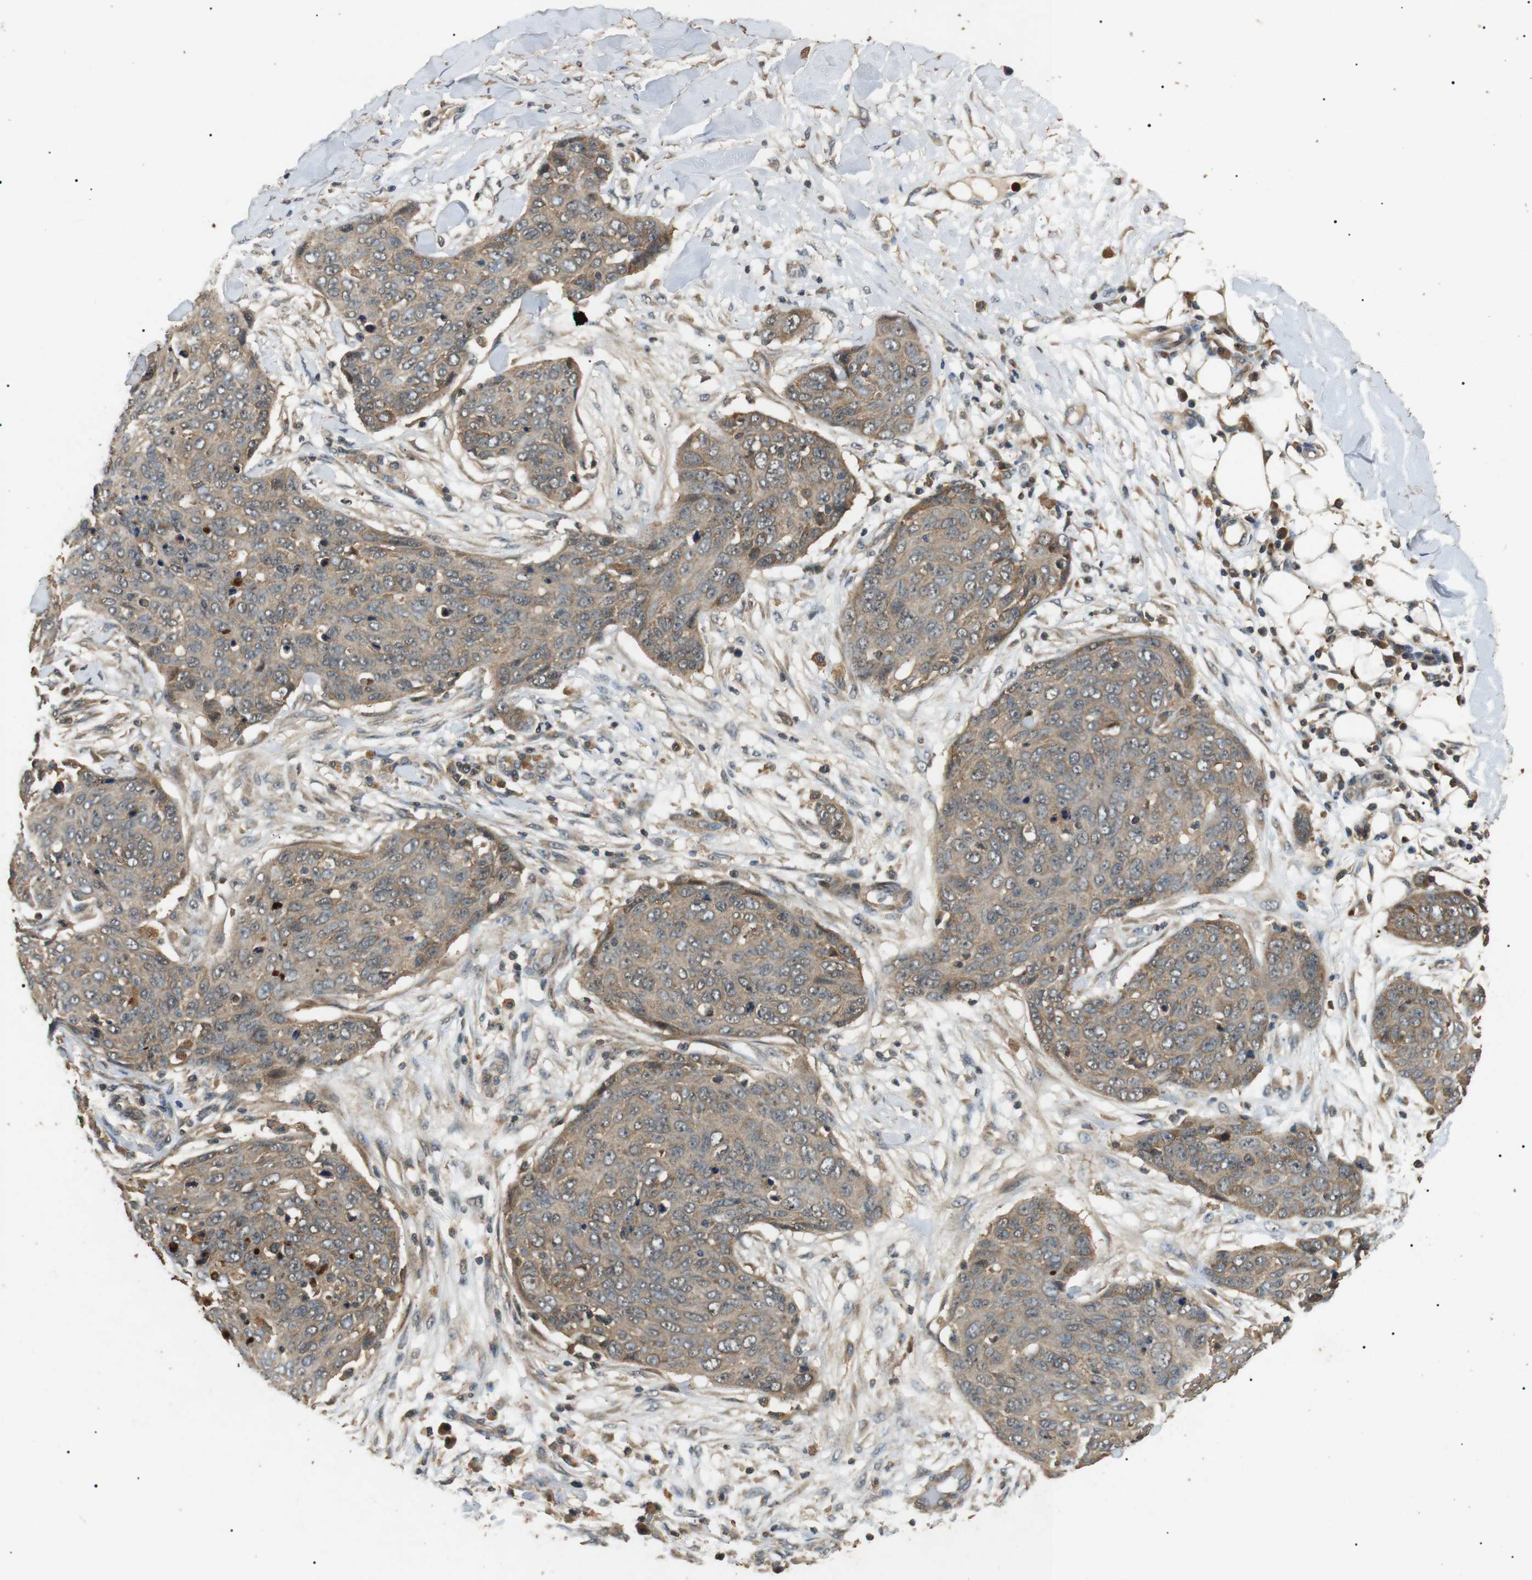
{"staining": {"intensity": "weak", "quantity": ">75%", "location": "cytoplasmic/membranous"}, "tissue": "skin cancer", "cell_type": "Tumor cells", "image_type": "cancer", "snomed": [{"axis": "morphology", "description": "Squamous cell carcinoma in situ, NOS"}, {"axis": "morphology", "description": "Squamous cell carcinoma, NOS"}, {"axis": "topography", "description": "Skin"}], "caption": "Skin squamous cell carcinoma in situ stained with a brown dye displays weak cytoplasmic/membranous positive staining in about >75% of tumor cells.", "gene": "TBC1D15", "patient": {"sex": "male", "age": 93}}